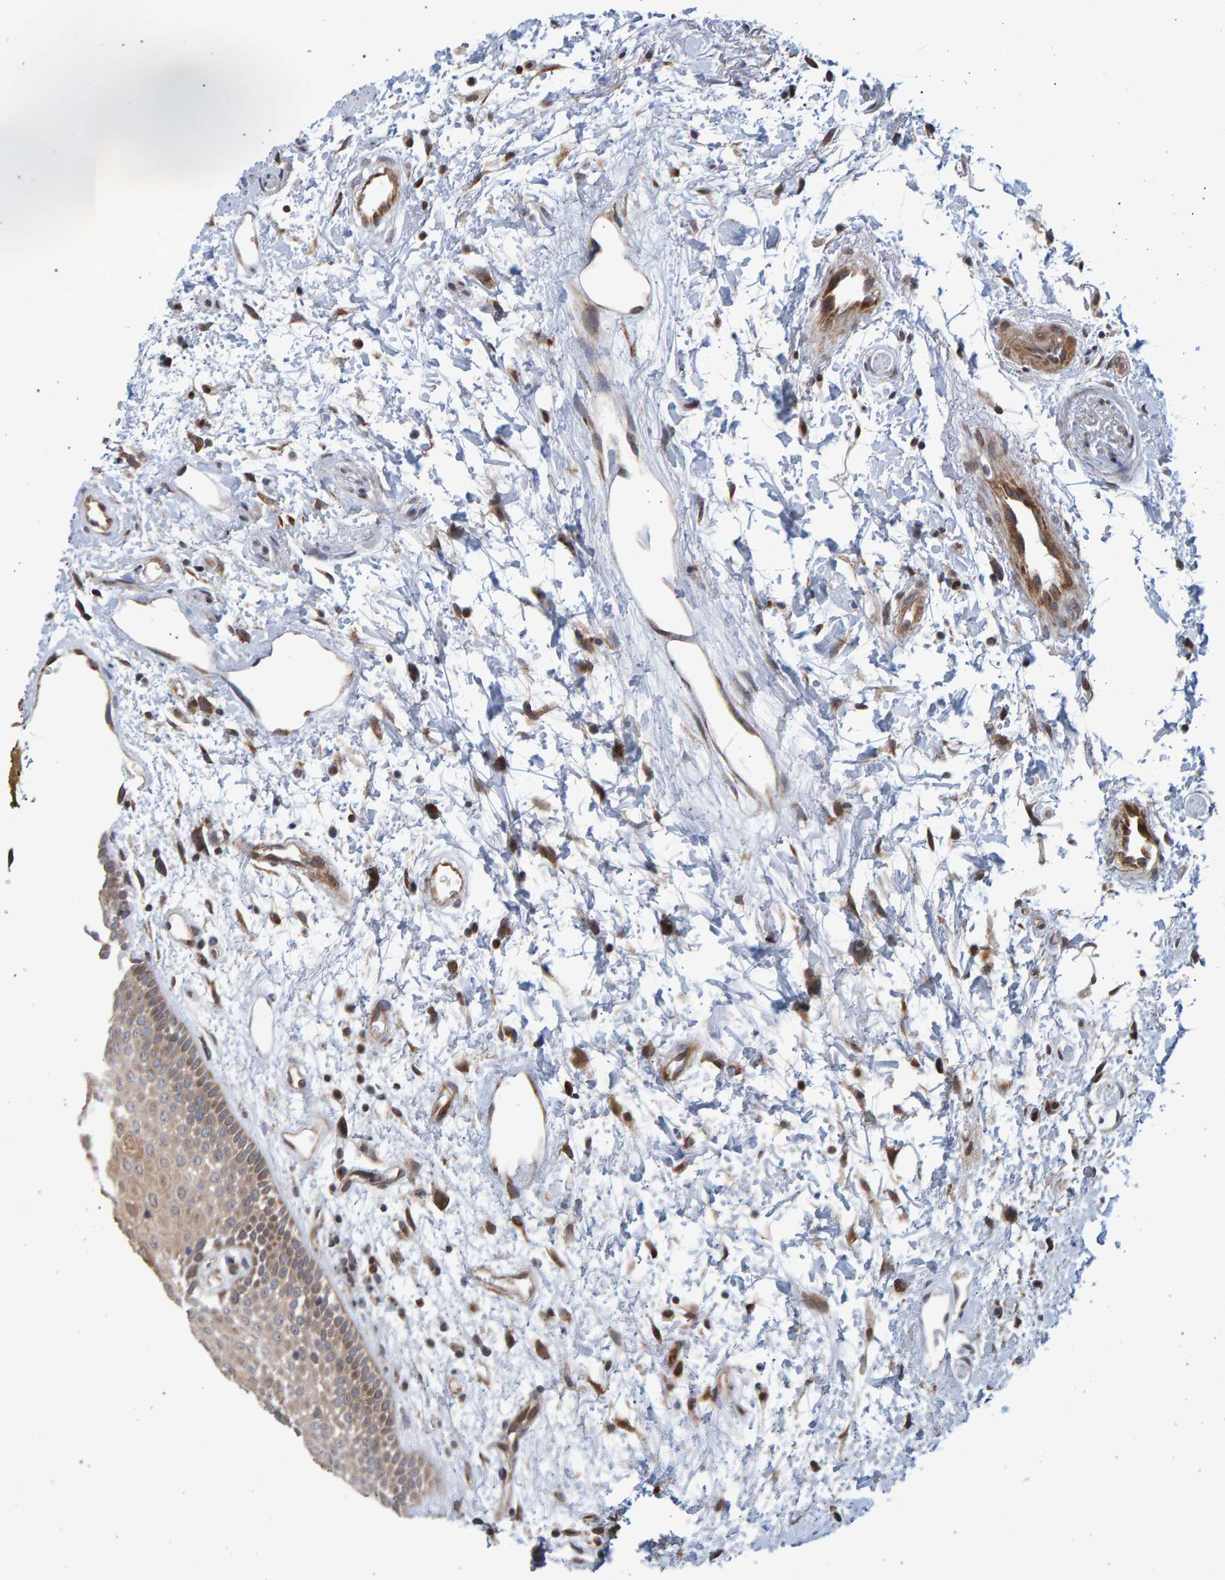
{"staining": {"intensity": "strong", "quantity": ">75%", "location": "cytoplasmic/membranous"}, "tissue": "oral mucosa", "cell_type": "Squamous epithelial cells", "image_type": "normal", "snomed": [{"axis": "morphology", "description": "Normal tissue, NOS"}, {"axis": "topography", "description": "Skeletal muscle"}, {"axis": "topography", "description": "Oral tissue"}, {"axis": "topography", "description": "Peripheral nerve tissue"}], "caption": "Protein expression analysis of unremarkable oral mucosa reveals strong cytoplasmic/membranous staining in about >75% of squamous epithelial cells.", "gene": "LRBA", "patient": {"sex": "female", "age": 84}}